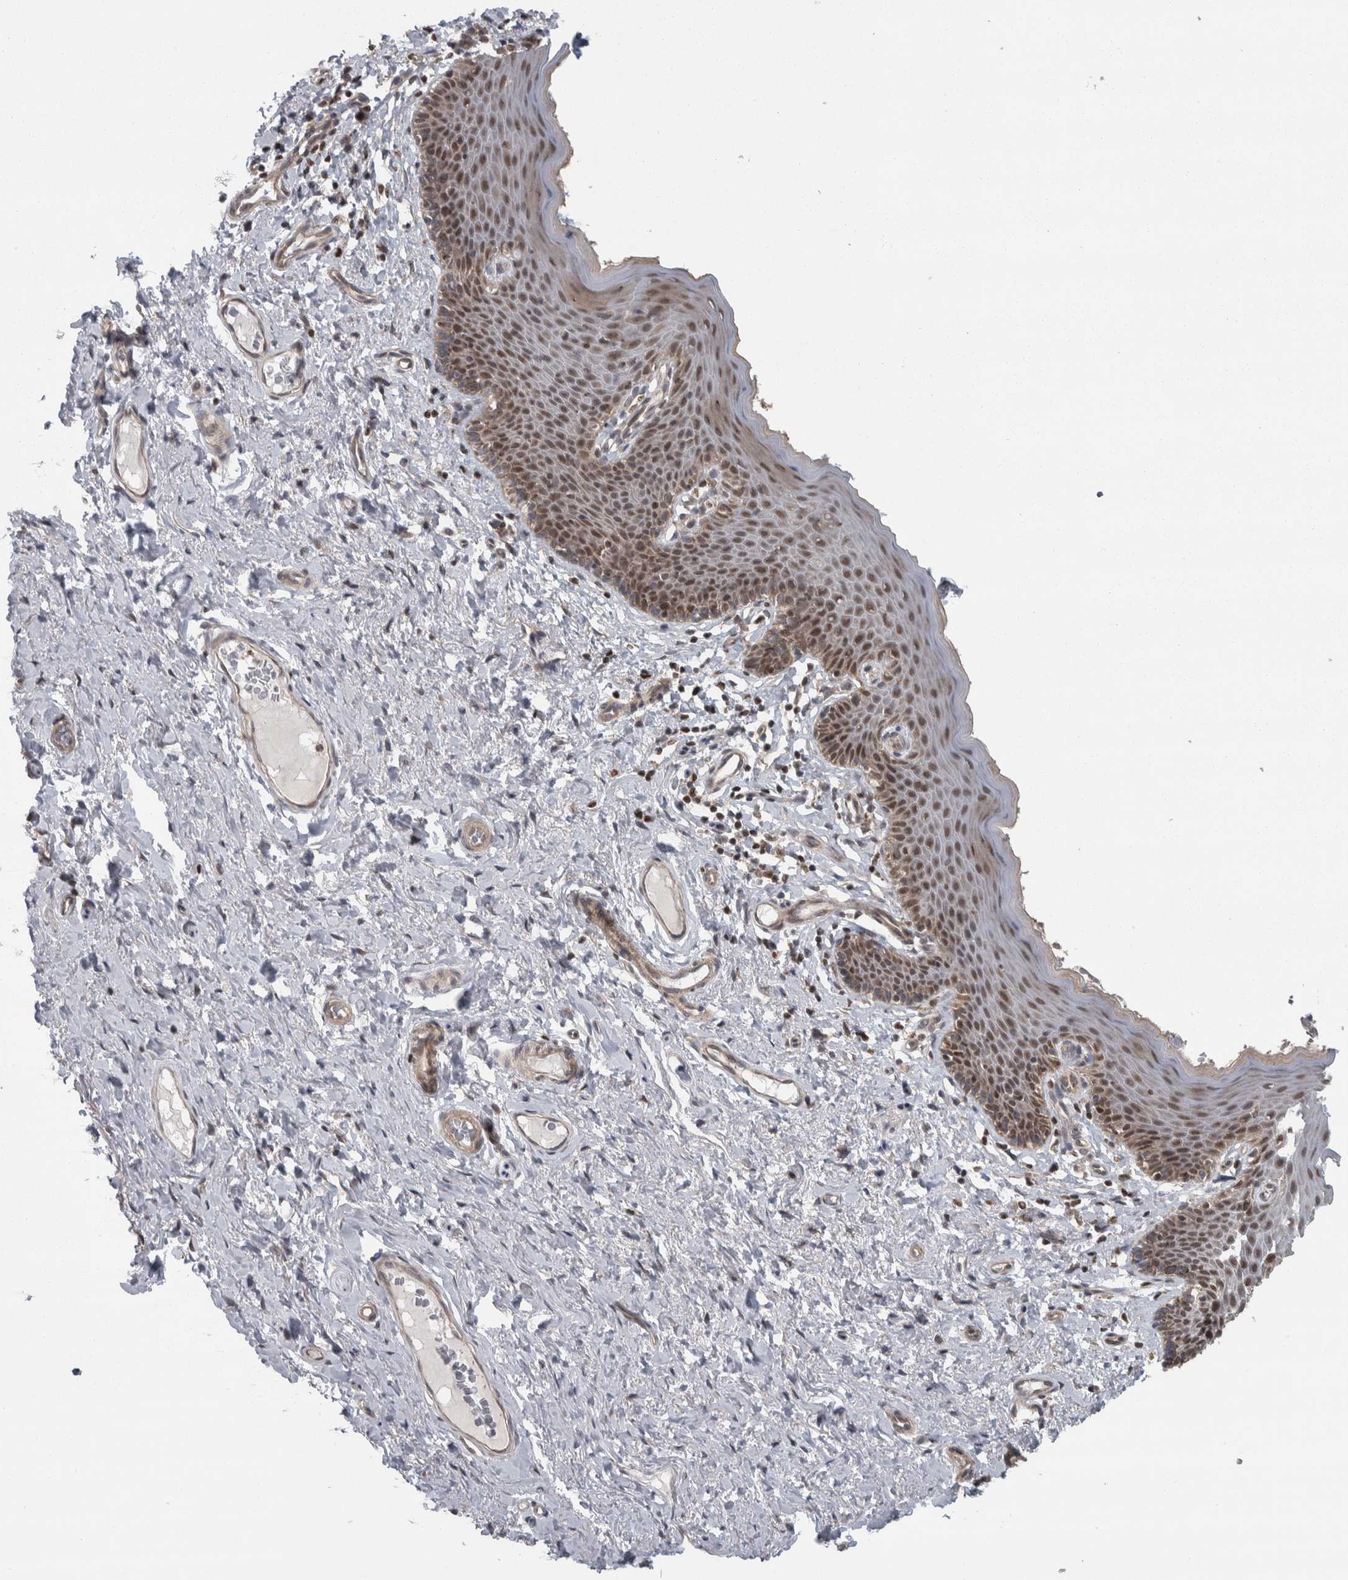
{"staining": {"intensity": "moderate", "quantity": ">75%", "location": "nuclear"}, "tissue": "skin", "cell_type": "Epidermal cells", "image_type": "normal", "snomed": [{"axis": "morphology", "description": "Normal tissue, NOS"}, {"axis": "topography", "description": "Vulva"}], "caption": "DAB immunohistochemical staining of benign human skin exhibits moderate nuclear protein staining in approximately >75% of epidermal cells. (Stains: DAB in brown, nuclei in blue, Microscopy: brightfield microscopy at high magnification).", "gene": "CWC27", "patient": {"sex": "female", "age": 66}}